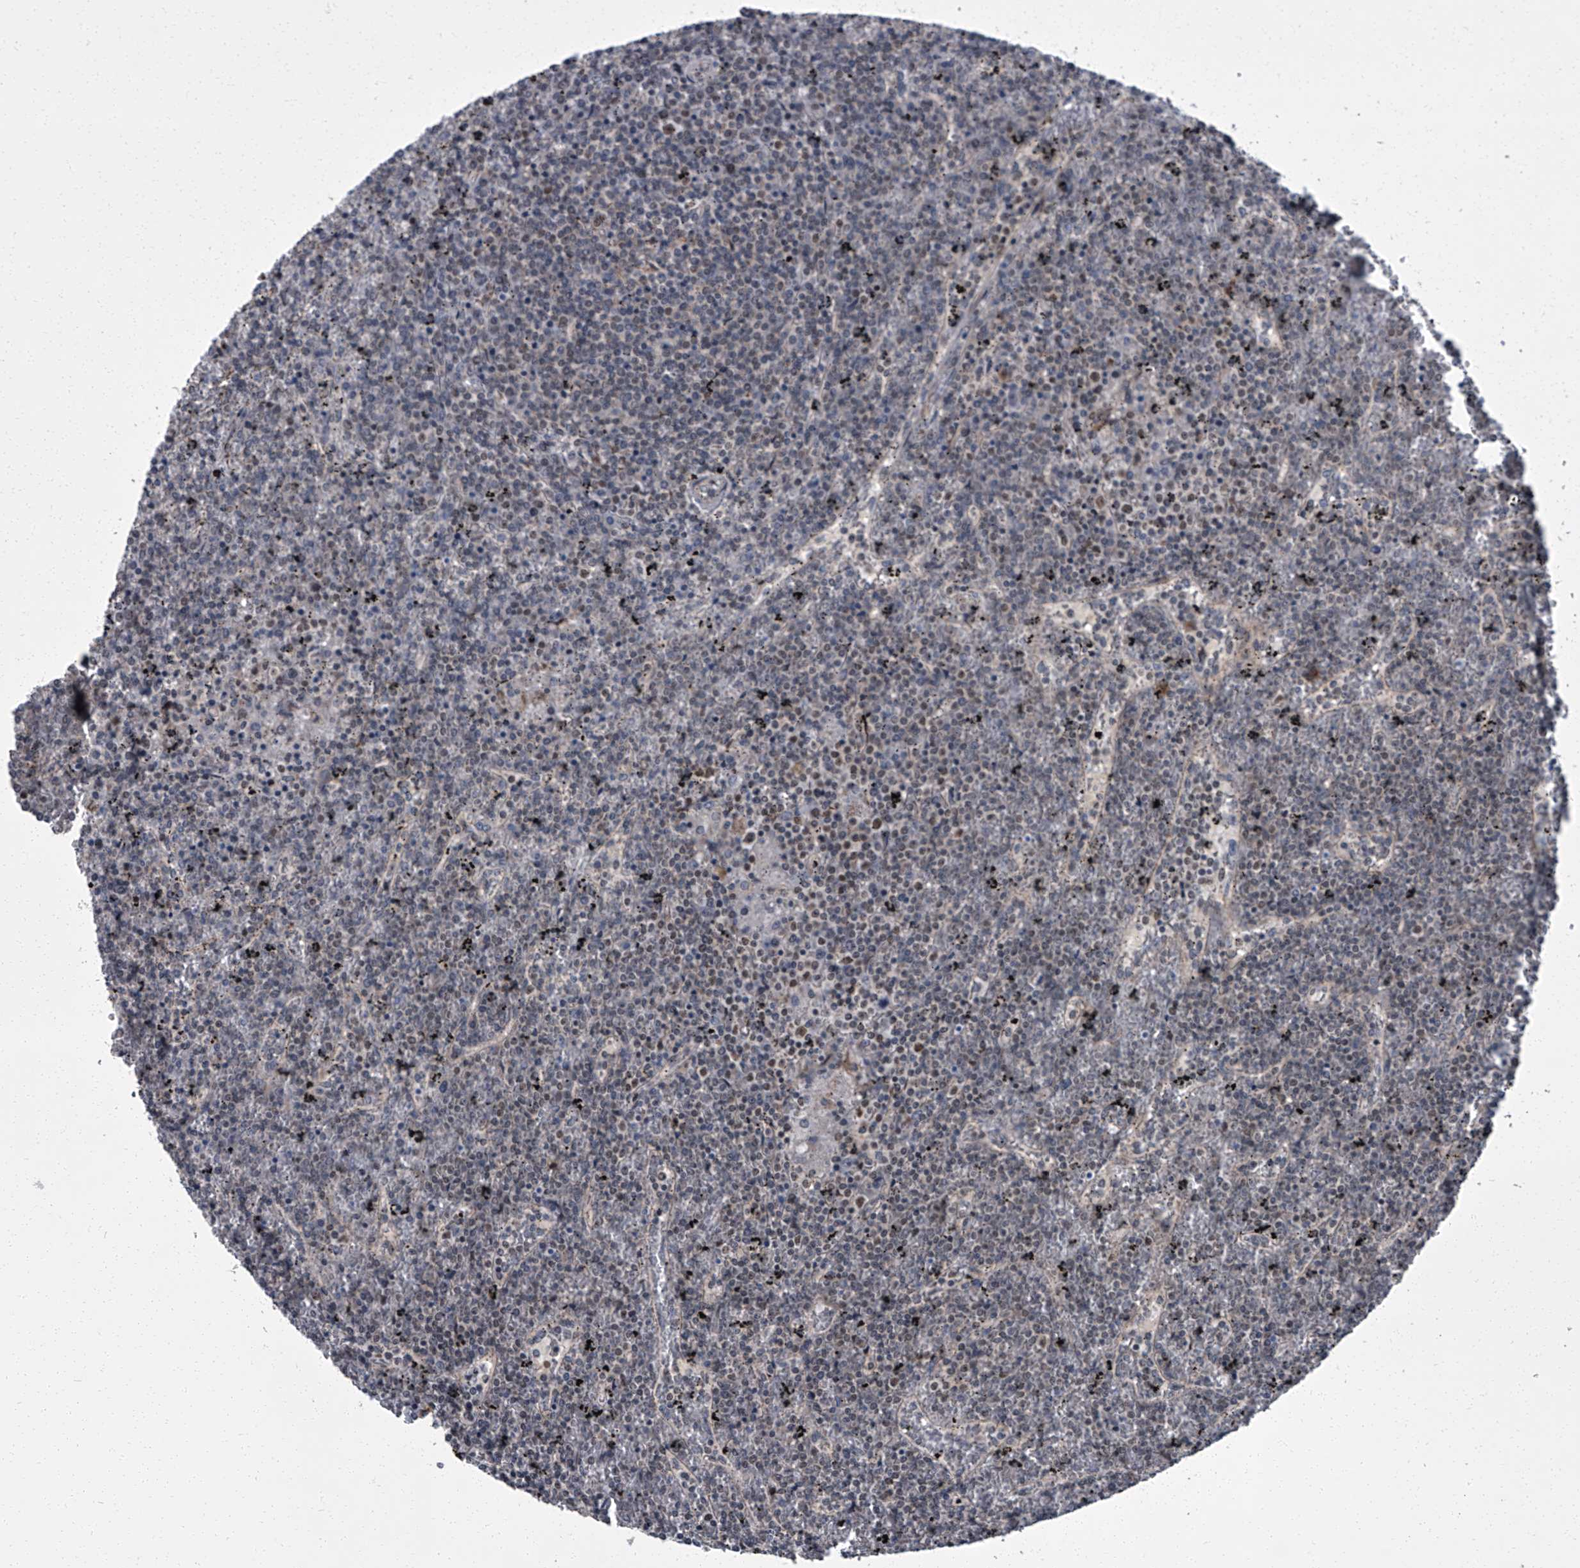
{"staining": {"intensity": "weak", "quantity": "<25%", "location": "nuclear"}, "tissue": "lymphoma", "cell_type": "Tumor cells", "image_type": "cancer", "snomed": [{"axis": "morphology", "description": "Malignant lymphoma, non-Hodgkin's type, Low grade"}, {"axis": "topography", "description": "Spleen"}], "caption": "This histopathology image is of malignant lymphoma, non-Hodgkin's type (low-grade) stained with IHC to label a protein in brown with the nuclei are counter-stained blue. There is no staining in tumor cells. The staining is performed using DAB brown chromogen with nuclei counter-stained in using hematoxylin.", "gene": "ZNF274", "patient": {"sex": "female", "age": 19}}